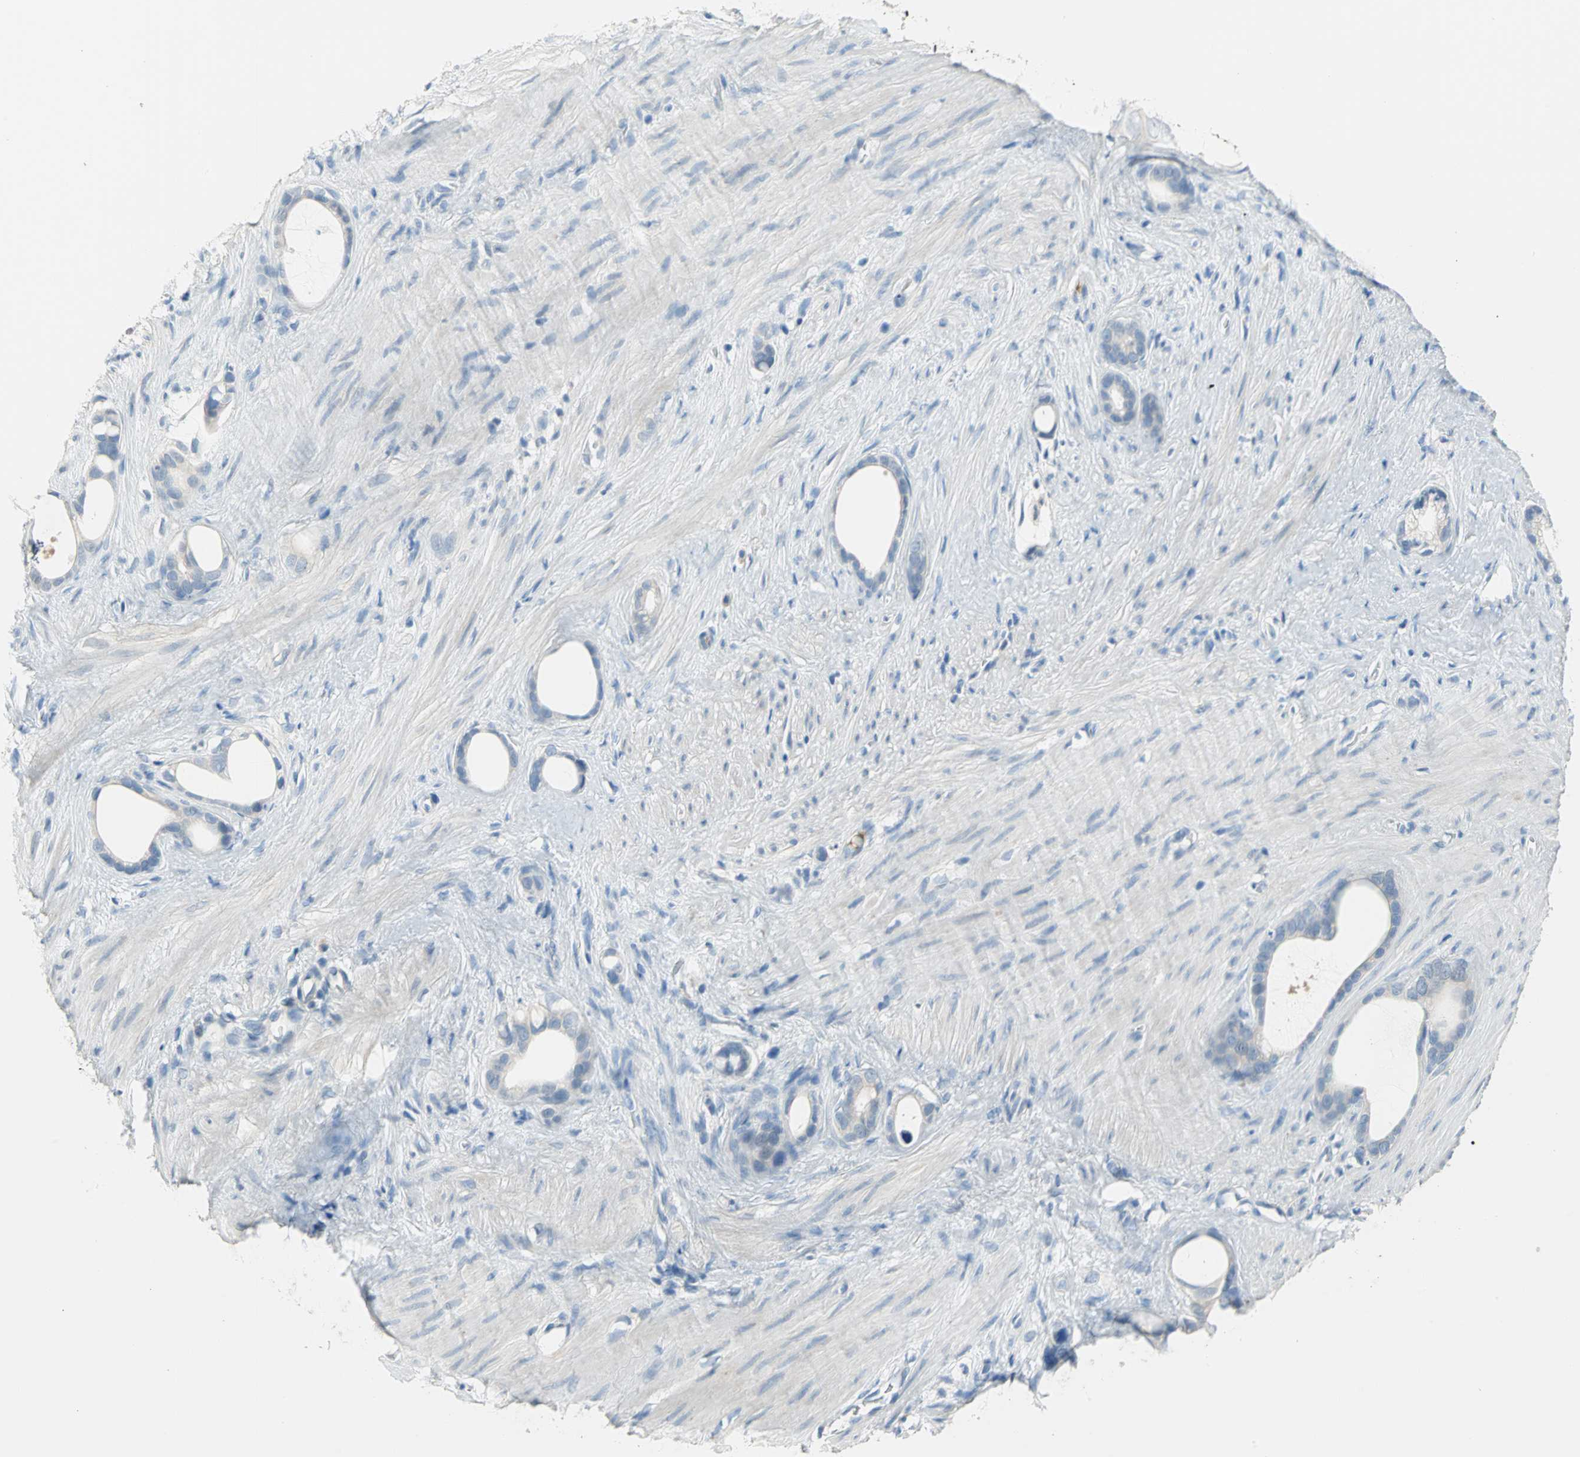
{"staining": {"intensity": "weak", "quantity": "25%-75%", "location": "cytoplasmic/membranous"}, "tissue": "stomach cancer", "cell_type": "Tumor cells", "image_type": "cancer", "snomed": [{"axis": "morphology", "description": "Adenocarcinoma, NOS"}, {"axis": "topography", "description": "Stomach"}], "caption": "Stomach cancer was stained to show a protein in brown. There is low levels of weak cytoplasmic/membranous expression in approximately 25%-75% of tumor cells.", "gene": "ZIC1", "patient": {"sex": "female", "age": 75}}